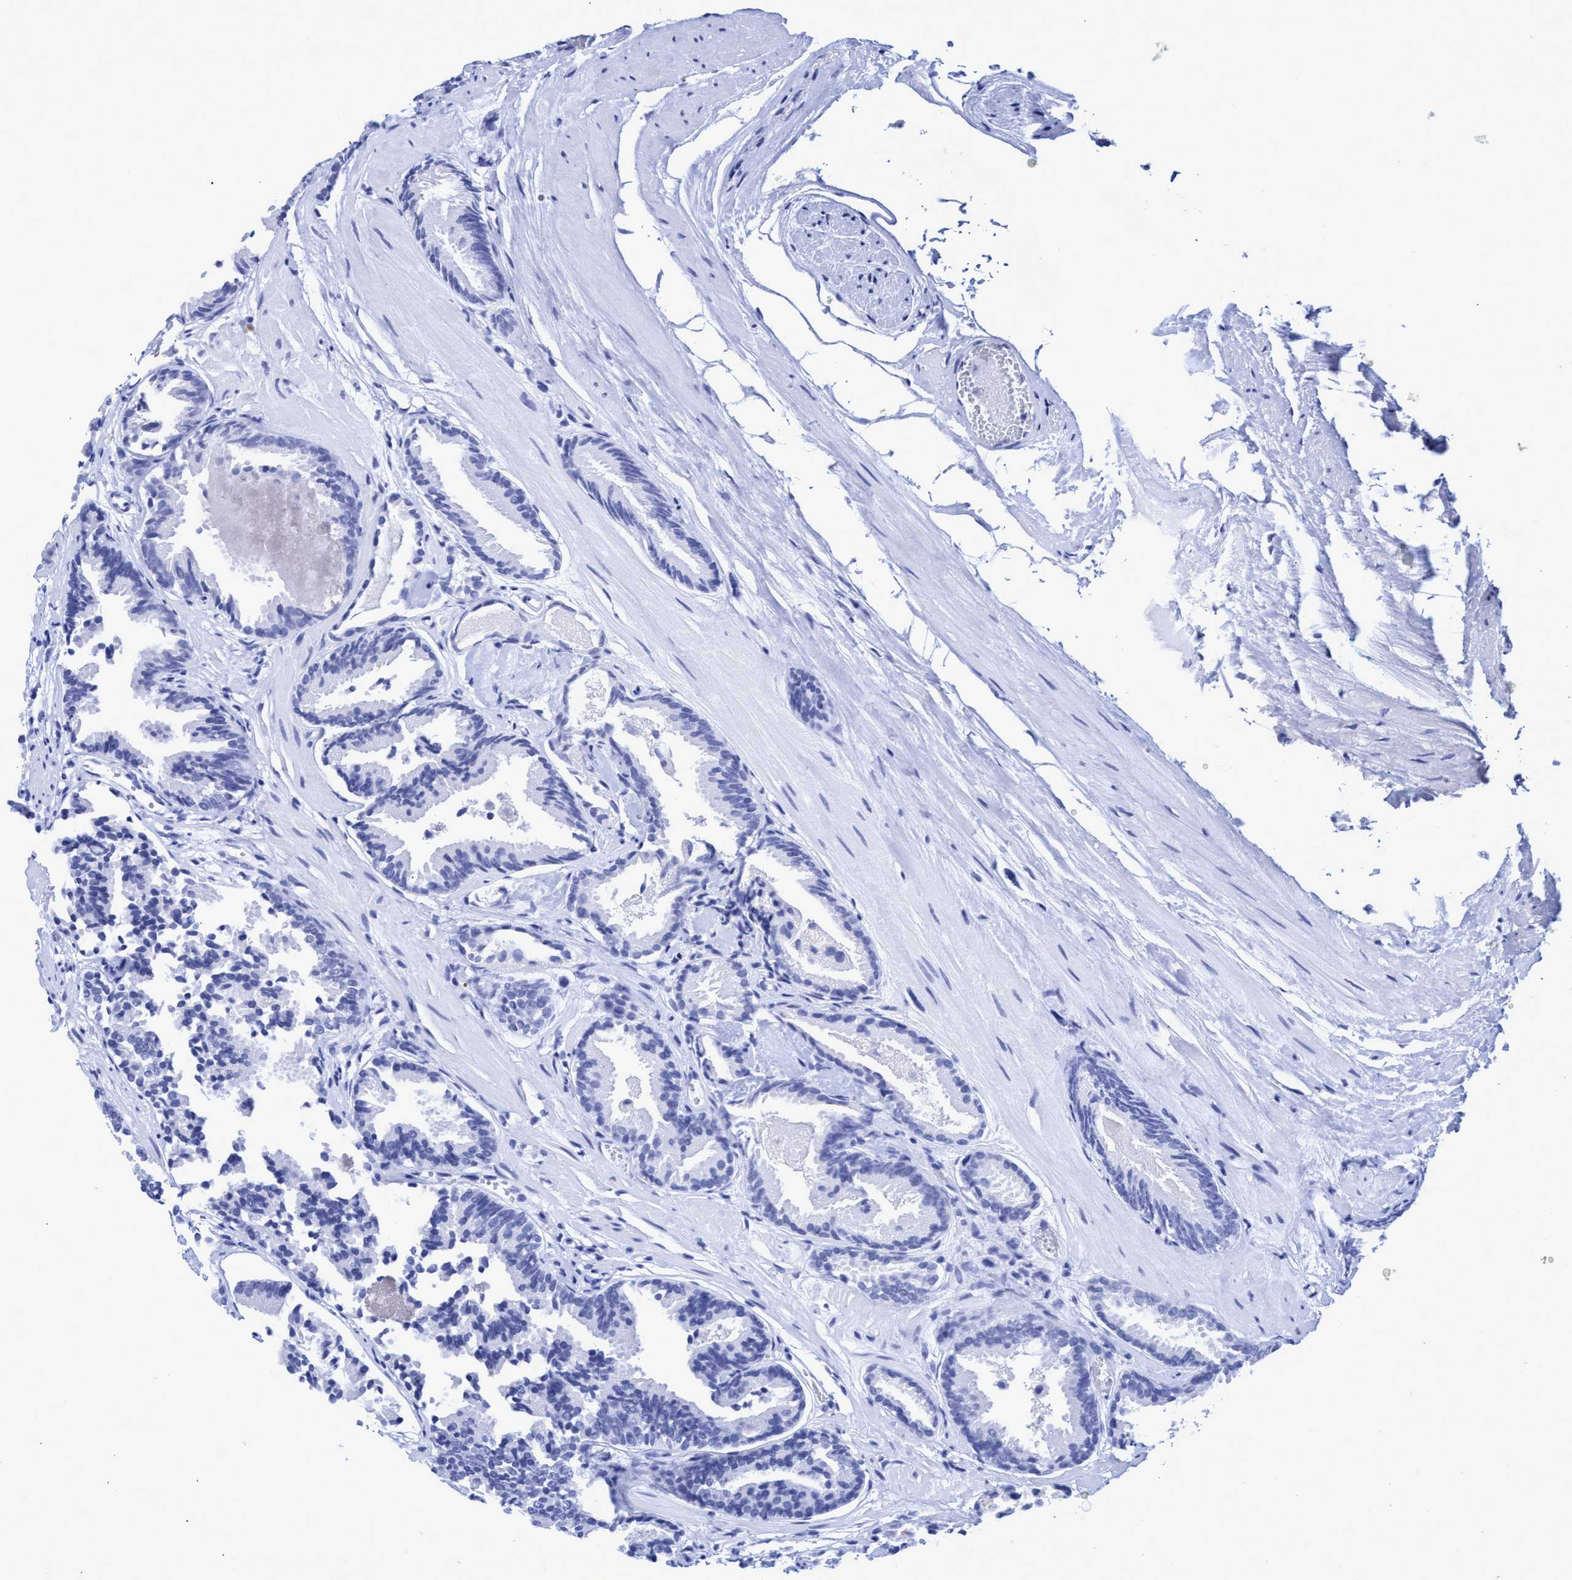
{"staining": {"intensity": "negative", "quantity": "none", "location": "none"}, "tissue": "prostate cancer", "cell_type": "Tumor cells", "image_type": "cancer", "snomed": [{"axis": "morphology", "description": "Adenocarcinoma, Low grade"}, {"axis": "topography", "description": "Prostate"}], "caption": "Immunohistochemical staining of prostate low-grade adenocarcinoma exhibits no significant expression in tumor cells.", "gene": "INSL6", "patient": {"sex": "male", "age": 51}}